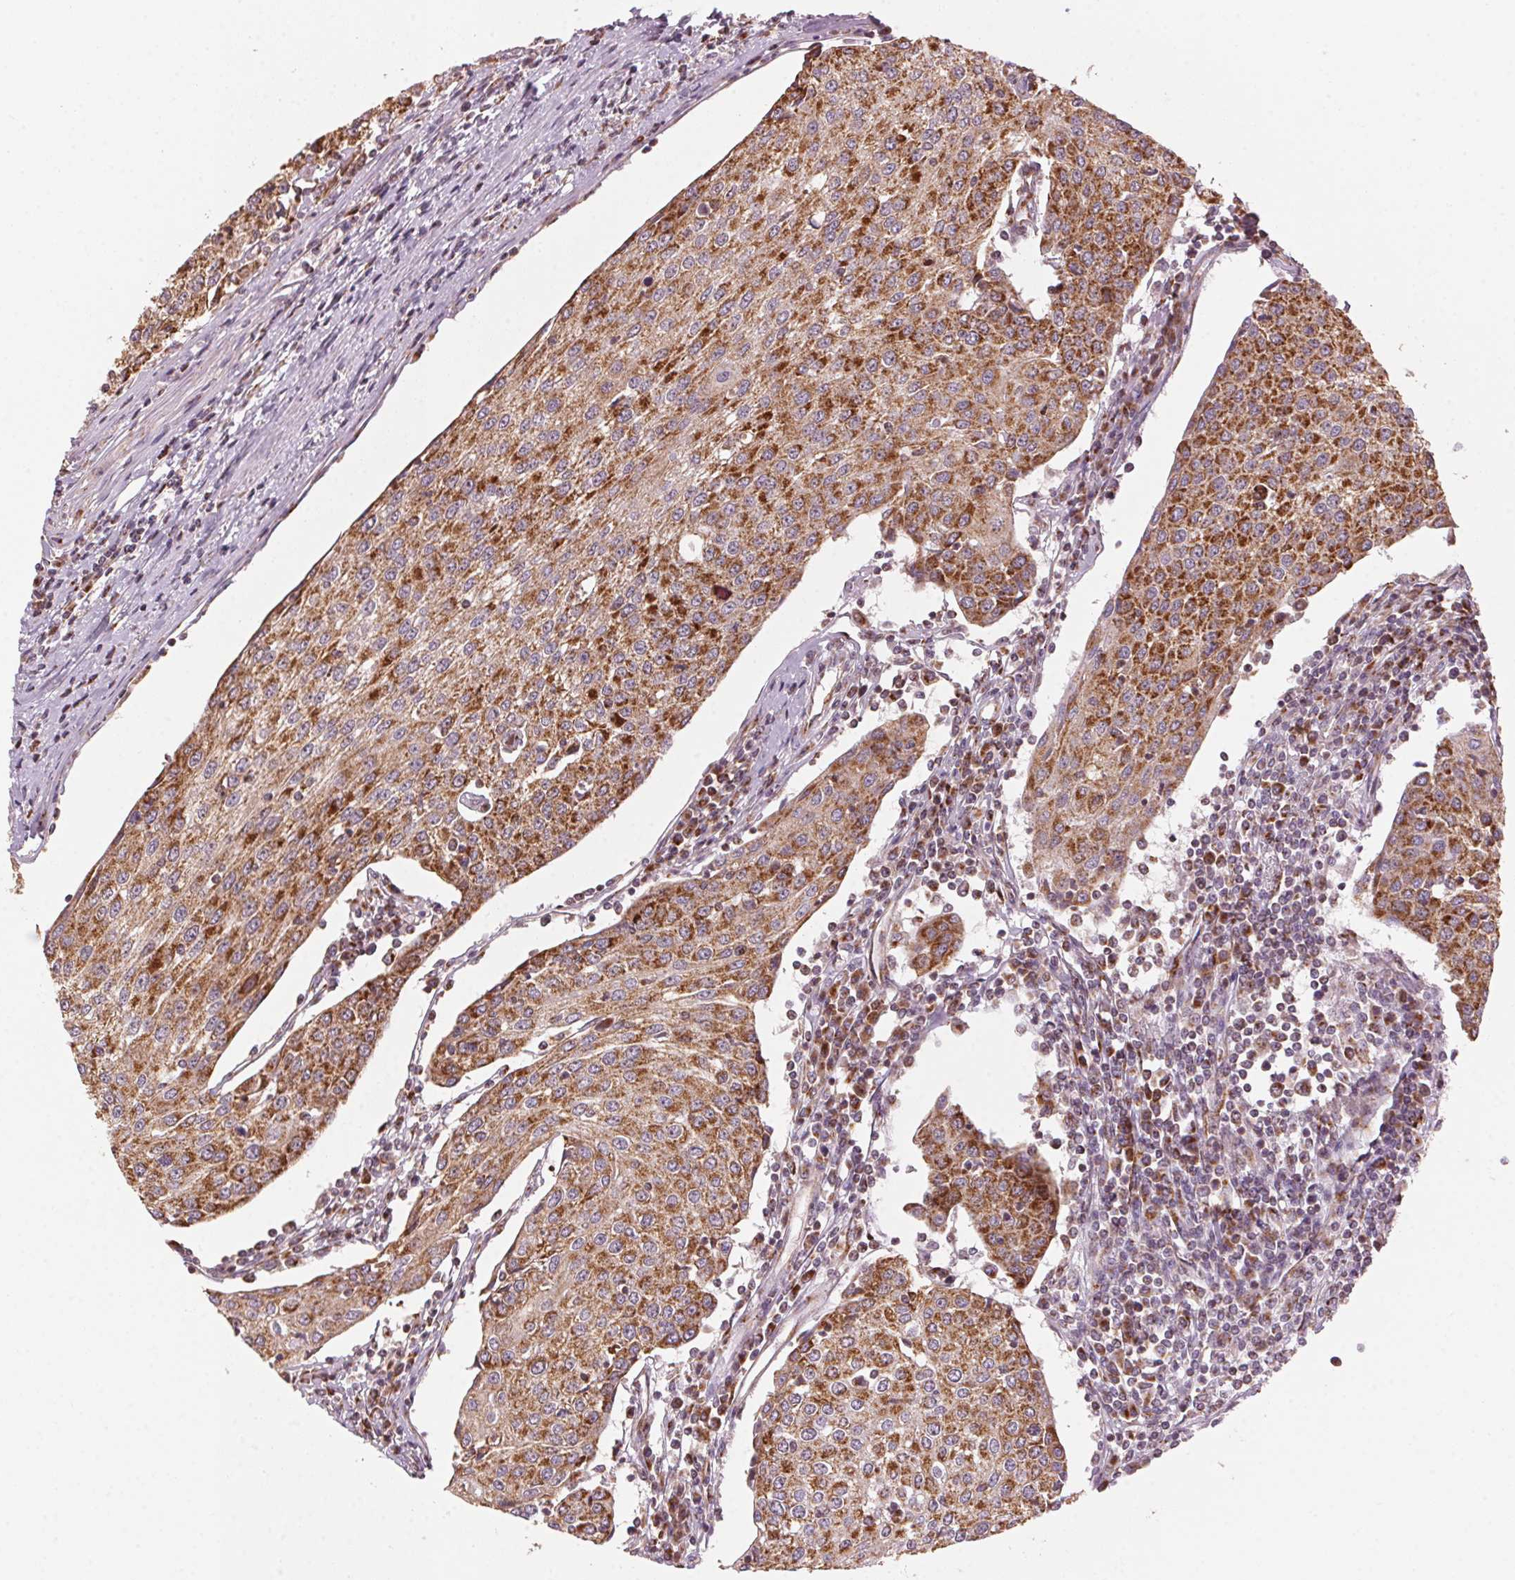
{"staining": {"intensity": "strong", "quantity": ">75%", "location": "cytoplasmic/membranous"}, "tissue": "urothelial cancer", "cell_type": "Tumor cells", "image_type": "cancer", "snomed": [{"axis": "morphology", "description": "Urothelial carcinoma, High grade"}, {"axis": "topography", "description": "Urinary bladder"}], "caption": "DAB immunohistochemical staining of urothelial cancer displays strong cytoplasmic/membranous protein positivity in about >75% of tumor cells.", "gene": "TOMM70", "patient": {"sex": "female", "age": 85}}